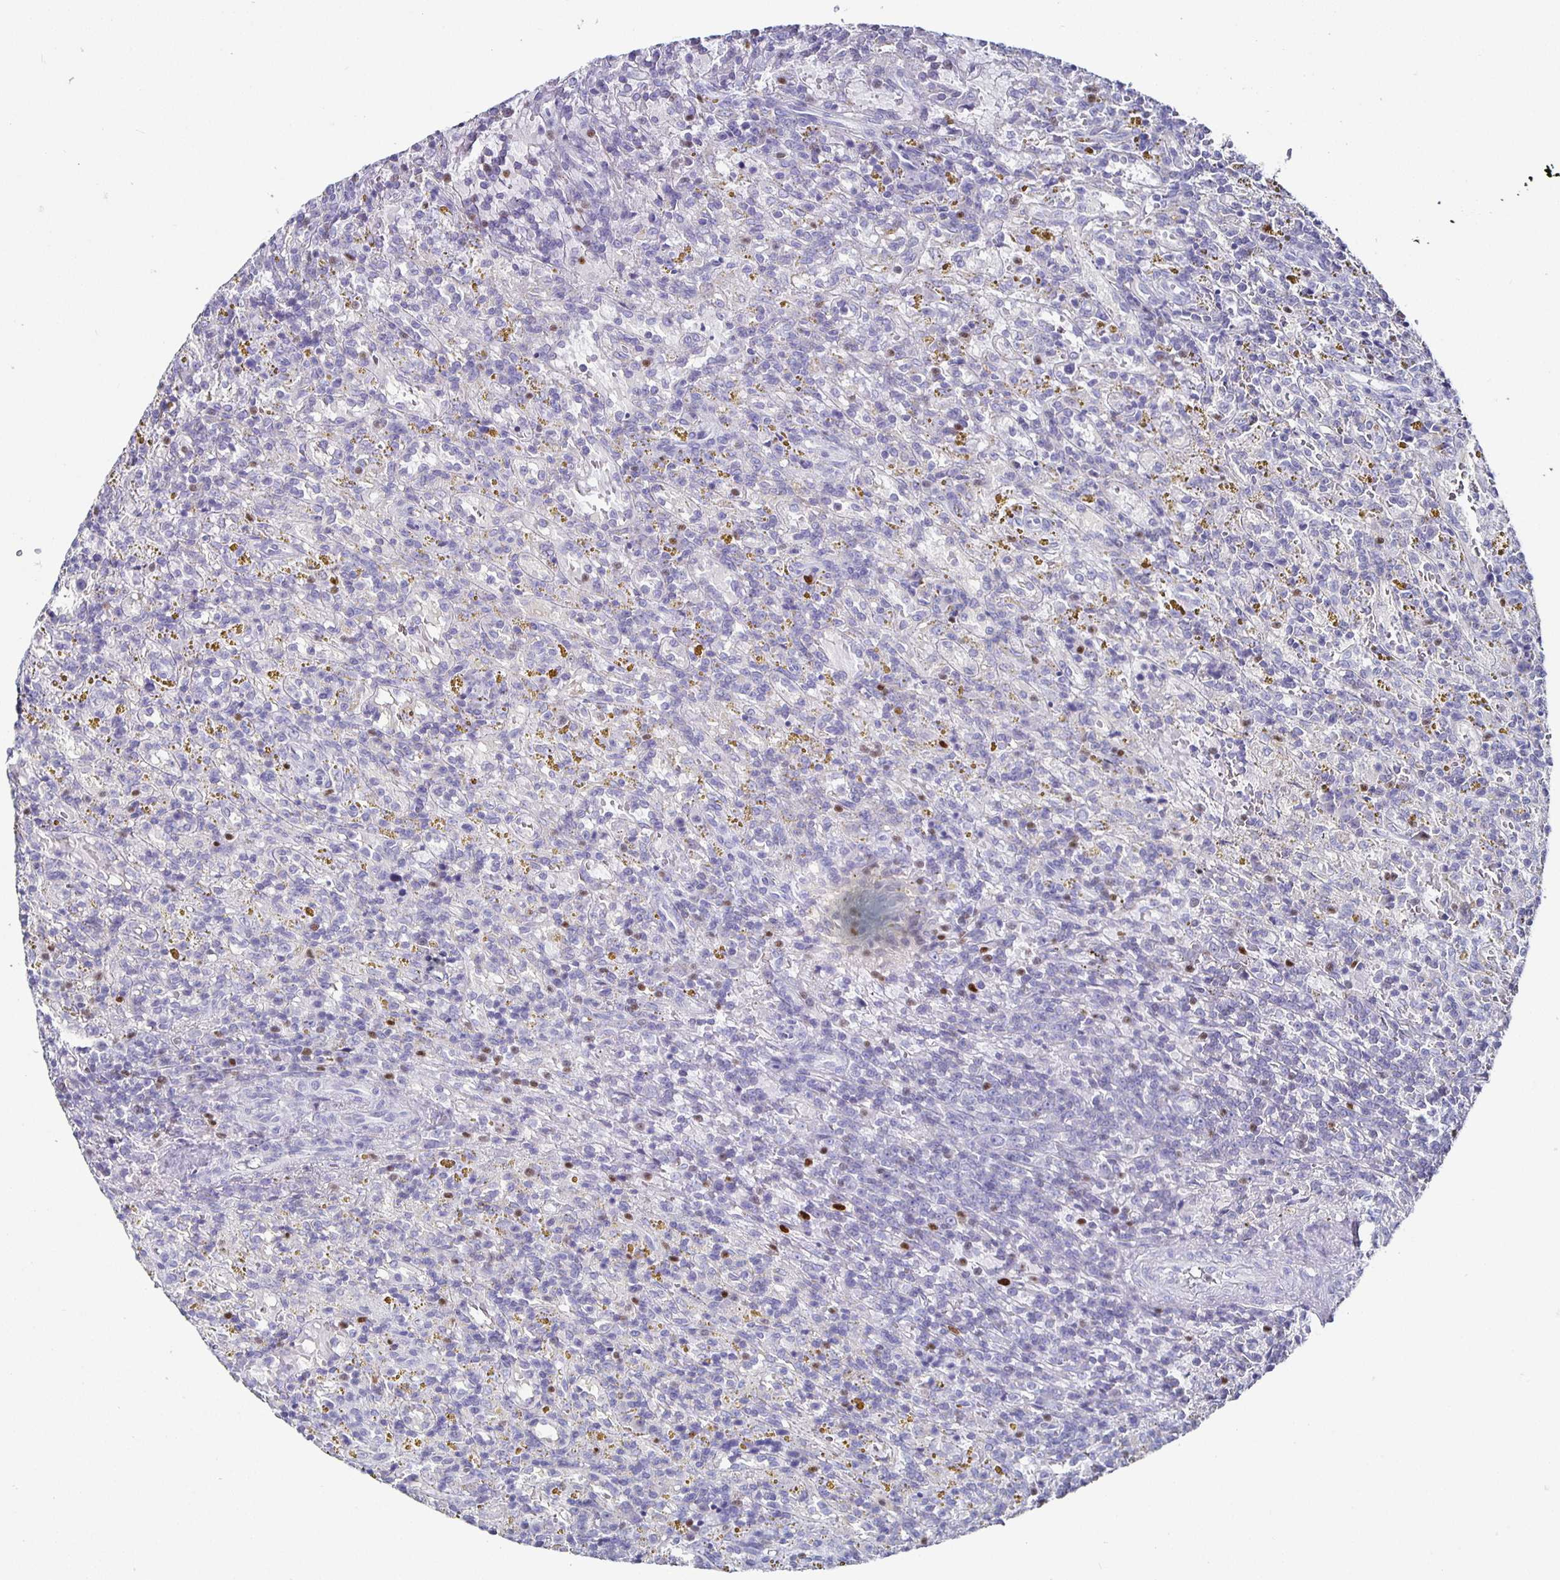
{"staining": {"intensity": "negative", "quantity": "none", "location": "none"}, "tissue": "lymphoma", "cell_type": "Tumor cells", "image_type": "cancer", "snomed": [{"axis": "morphology", "description": "Malignant lymphoma, non-Hodgkin's type, Low grade"}, {"axis": "topography", "description": "Spleen"}], "caption": "Tumor cells are negative for protein expression in human lymphoma.", "gene": "RUNX2", "patient": {"sex": "female", "age": 65}}